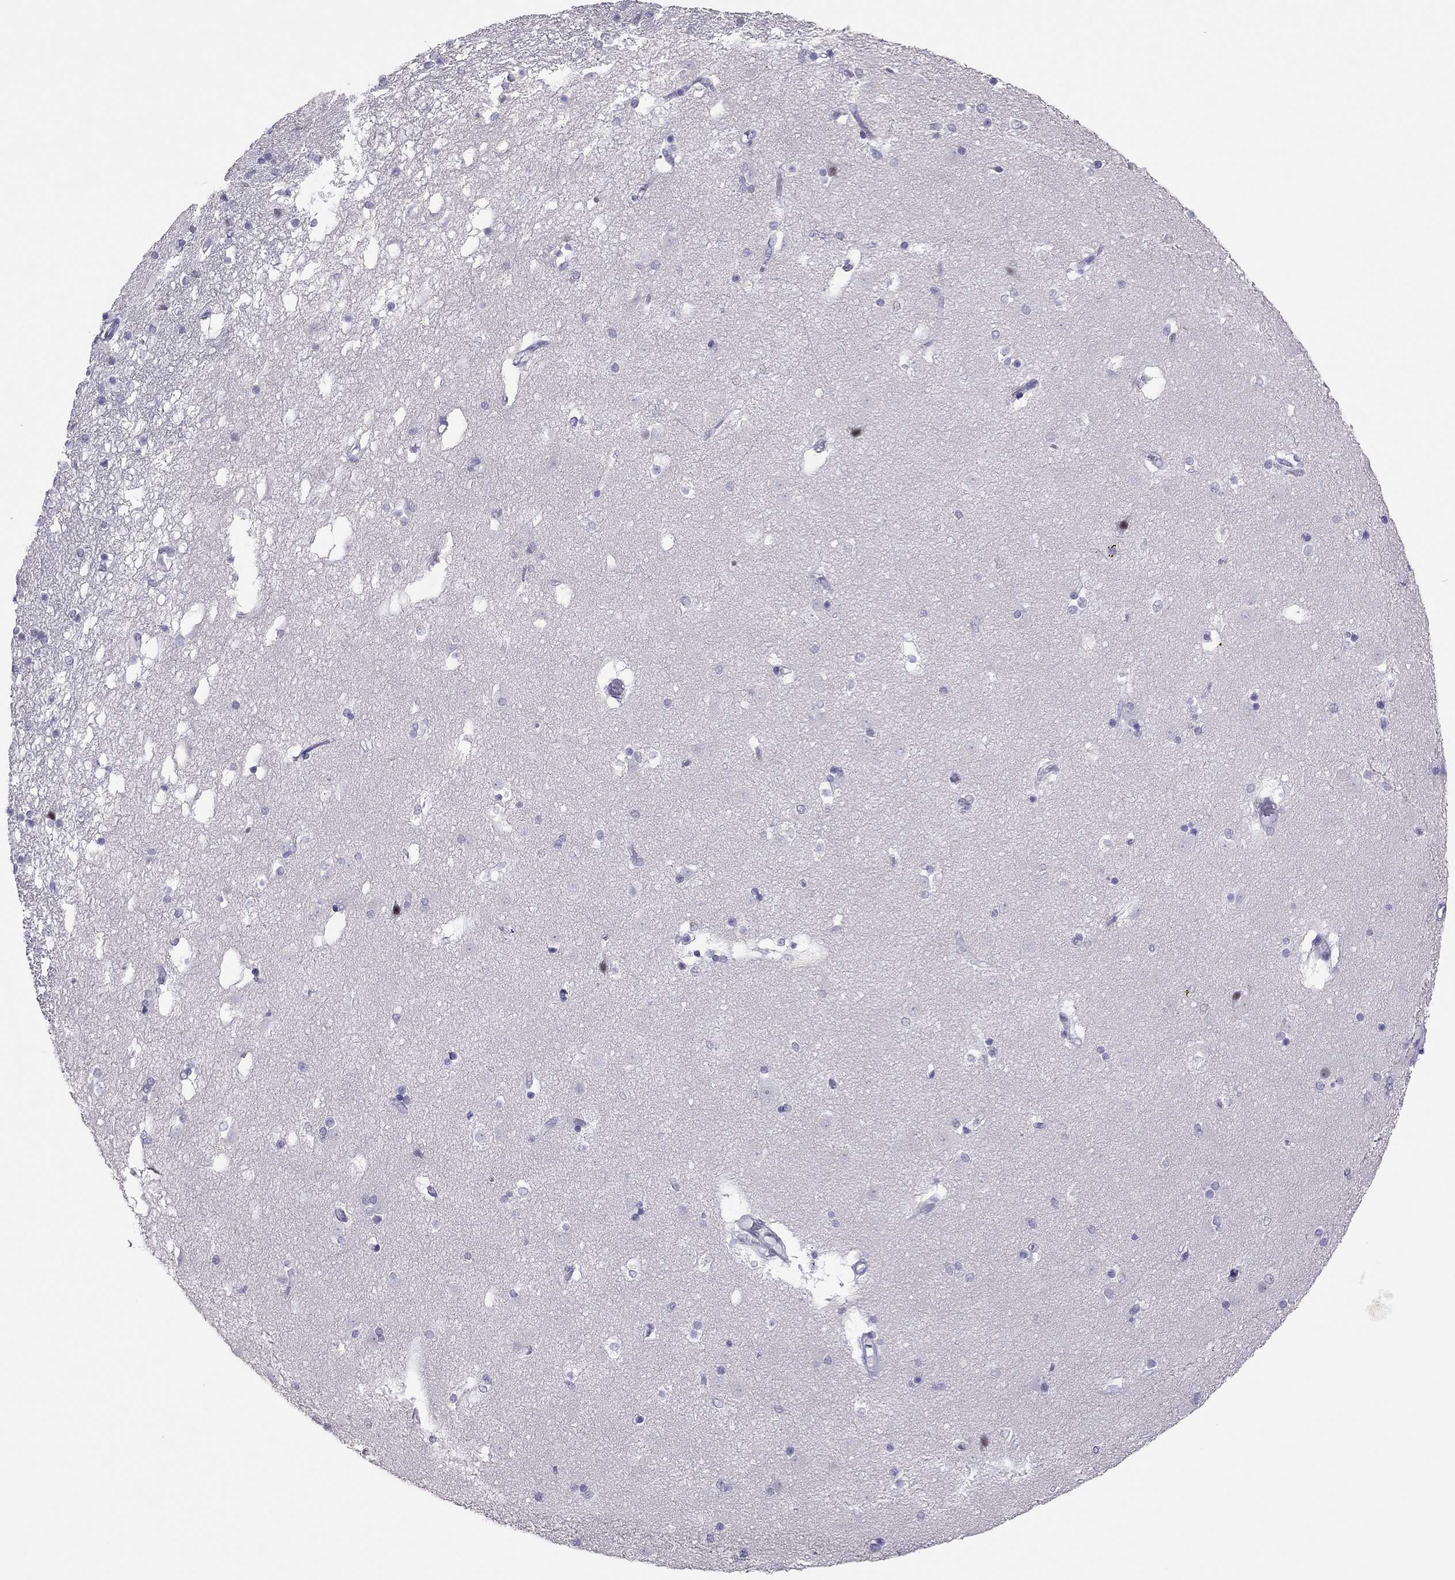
{"staining": {"intensity": "negative", "quantity": "none", "location": "none"}, "tissue": "caudate", "cell_type": "Glial cells", "image_type": "normal", "snomed": [{"axis": "morphology", "description": "Normal tissue, NOS"}, {"axis": "topography", "description": "Lateral ventricle wall"}], "caption": "This is an IHC image of unremarkable caudate. There is no staining in glial cells.", "gene": "PHOX2A", "patient": {"sex": "male", "age": 51}}